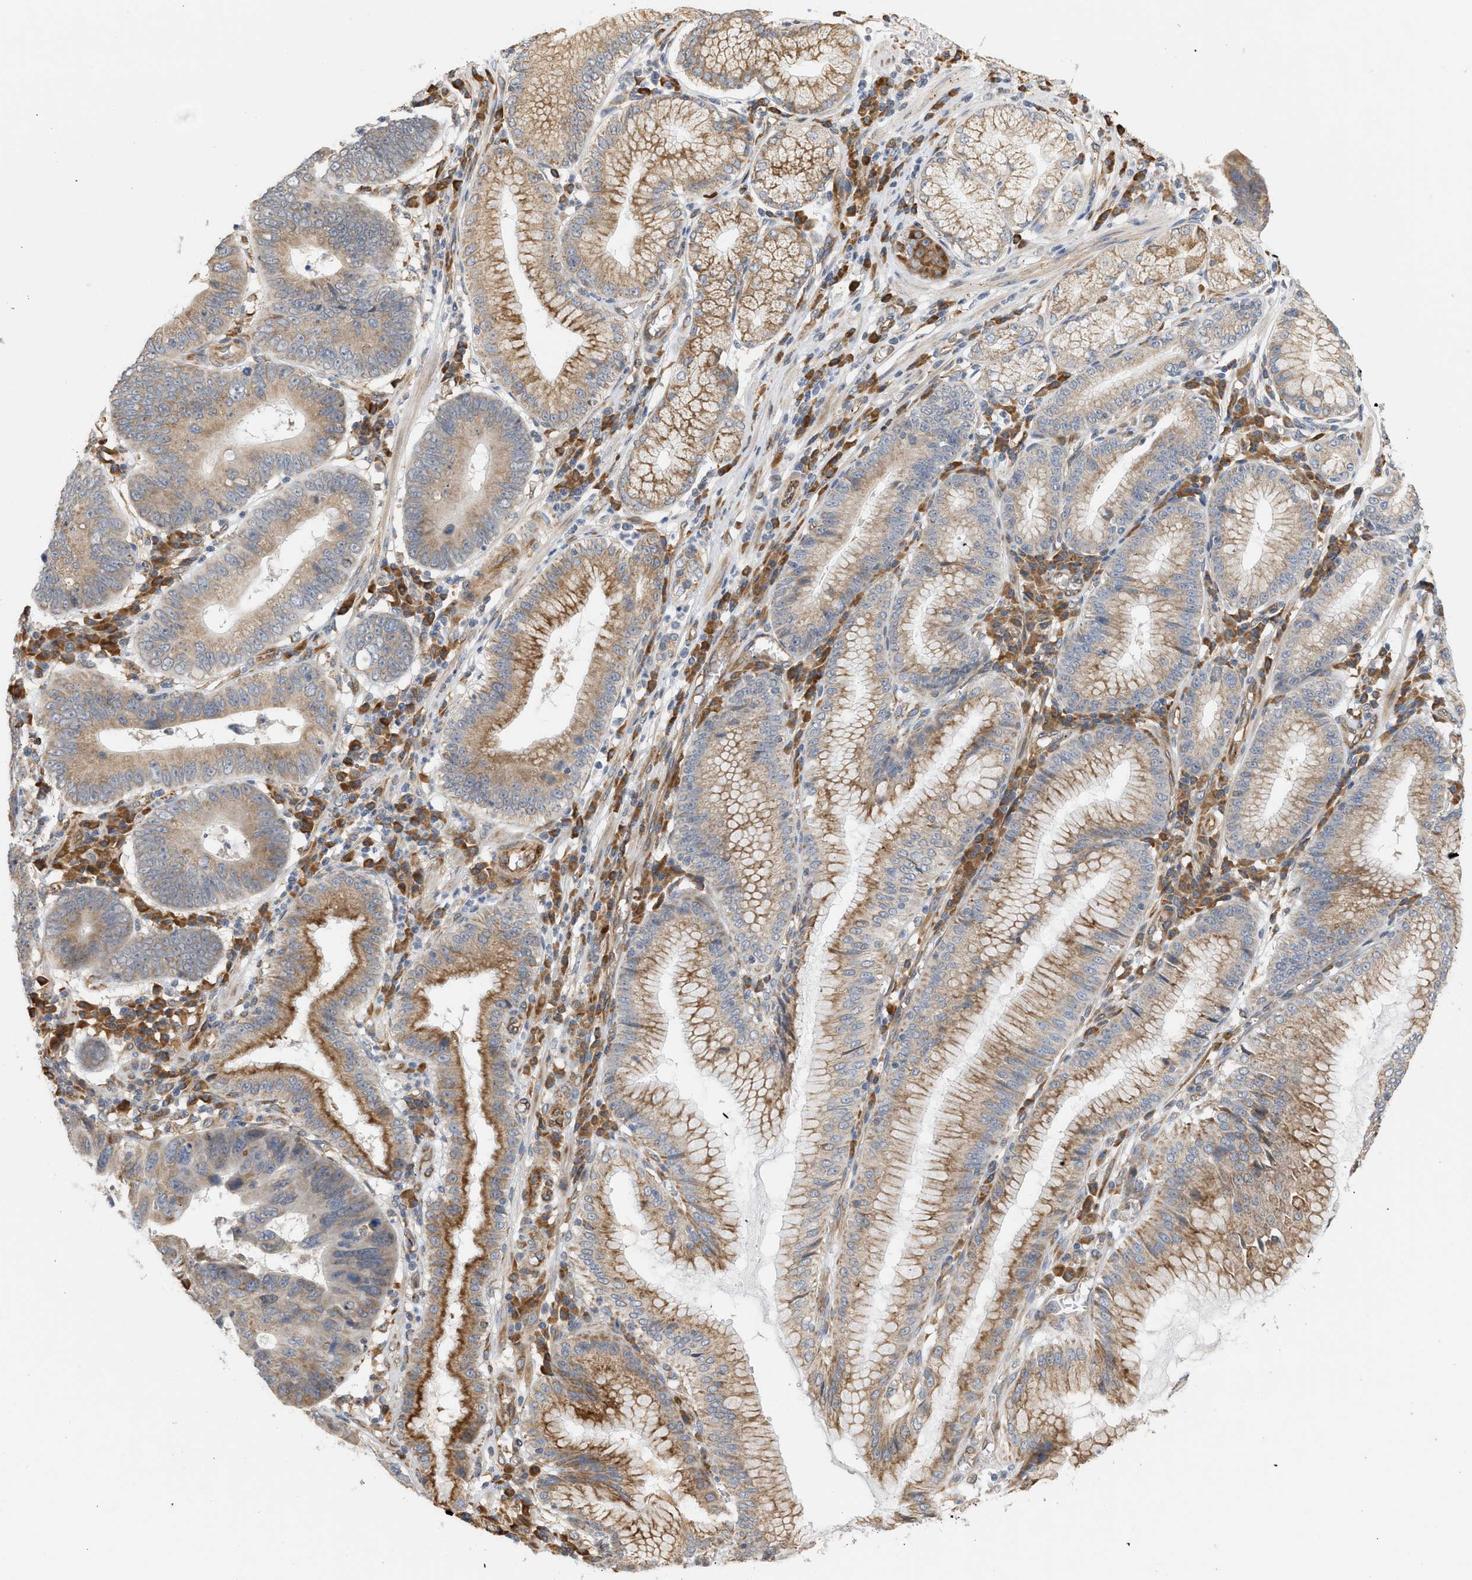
{"staining": {"intensity": "moderate", "quantity": ">75%", "location": "cytoplasmic/membranous"}, "tissue": "stomach cancer", "cell_type": "Tumor cells", "image_type": "cancer", "snomed": [{"axis": "morphology", "description": "Adenocarcinoma, NOS"}, {"axis": "topography", "description": "Stomach"}], "caption": "Brown immunohistochemical staining in human stomach adenocarcinoma reveals moderate cytoplasmic/membranous staining in approximately >75% of tumor cells. (Brightfield microscopy of DAB IHC at high magnification).", "gene": "SVOP", "patient": {"sex": "male", "age": 59}}